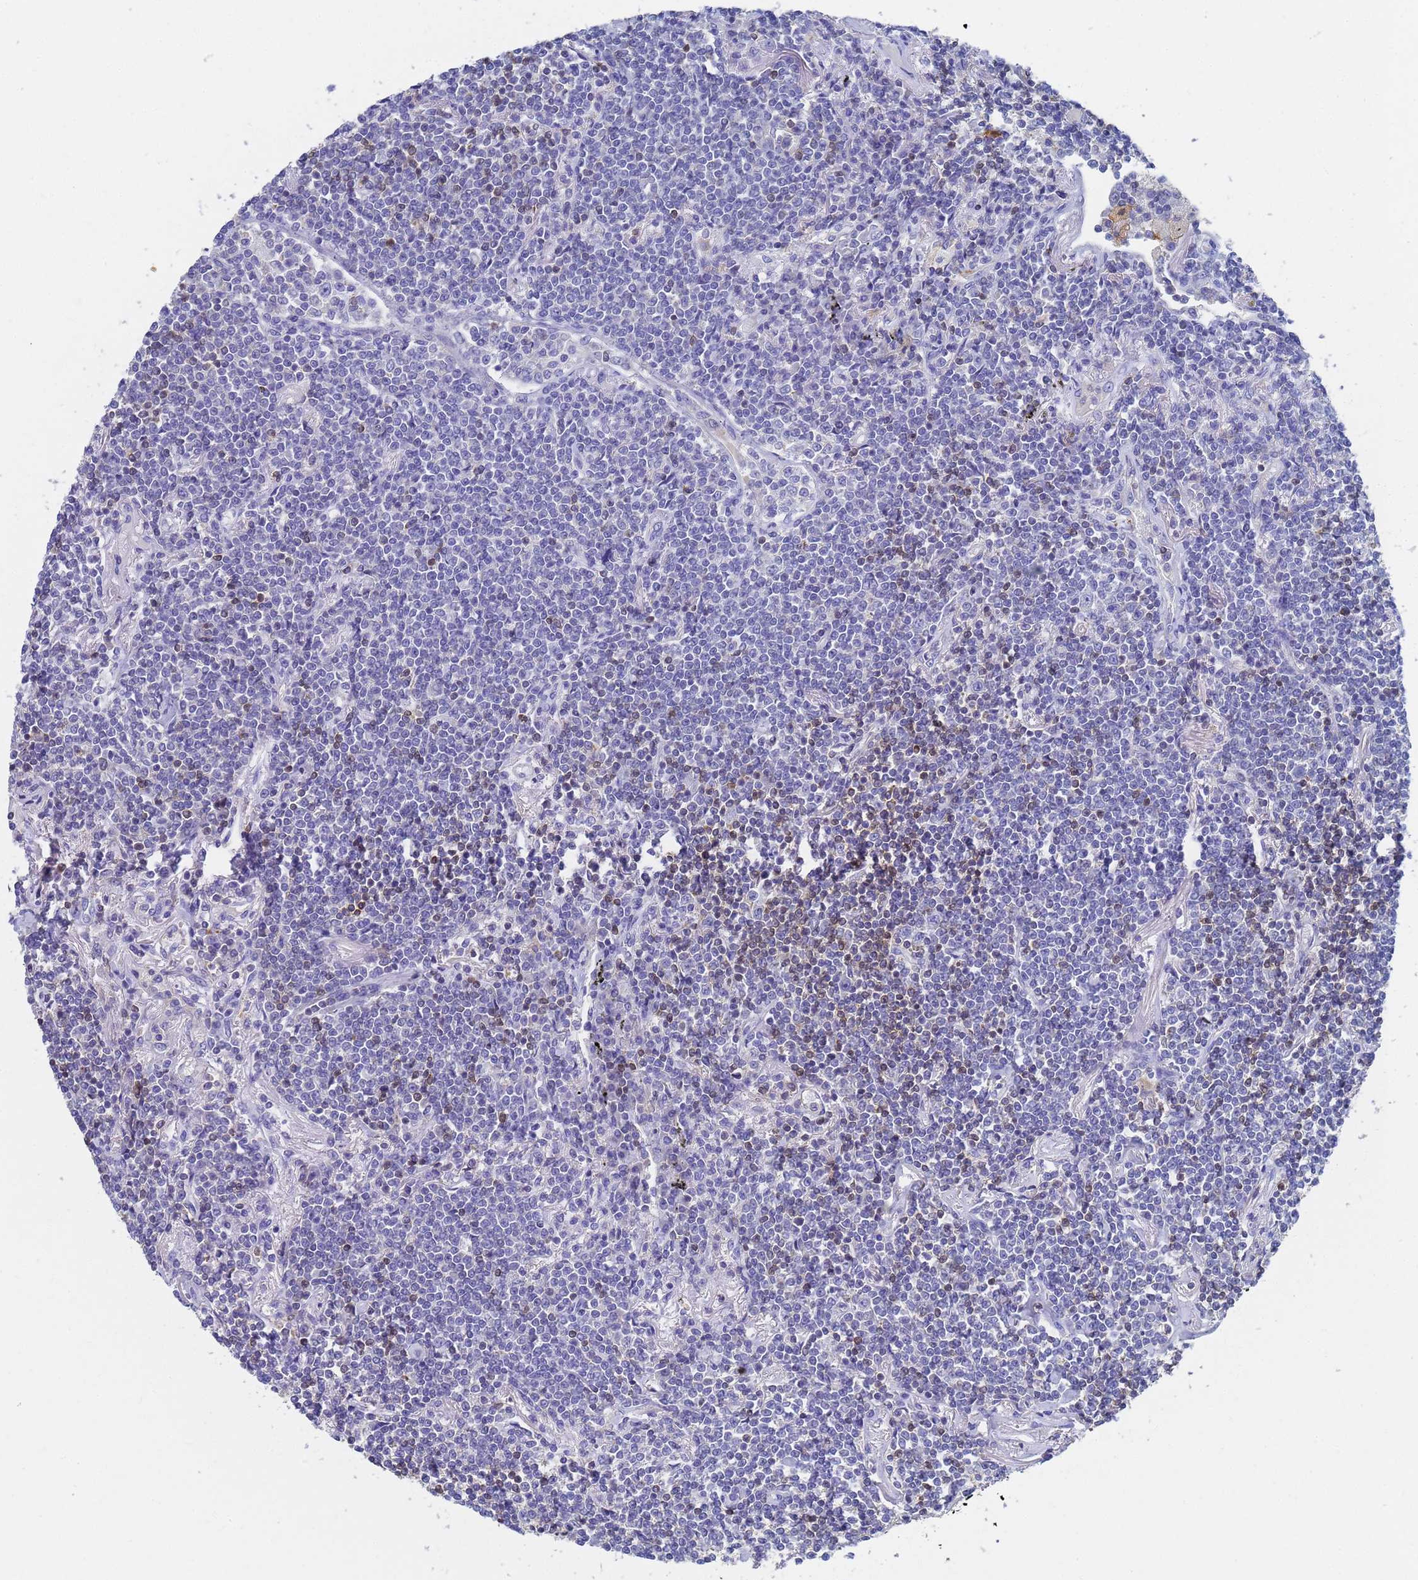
{"staining": {"intensity": "negative", "quantity": "none", "location": "none"}, "tissue": "lymphoma", "cell_type": "Tumor cells", "image_type": "cancer", "snomed": [{"axis": "morphology", "description": "Malignant lymphoma, non-Hodgkin's type, Low grade"}, {"axis": "topography", "description": "Lung"}], "caption": "Tumor cells show no significant protein staining in low-grade malignant lymphoma, non-Hodgkin's type.", "gene": "GCHFR", "patient": {"sex": "female", "age": 71}}